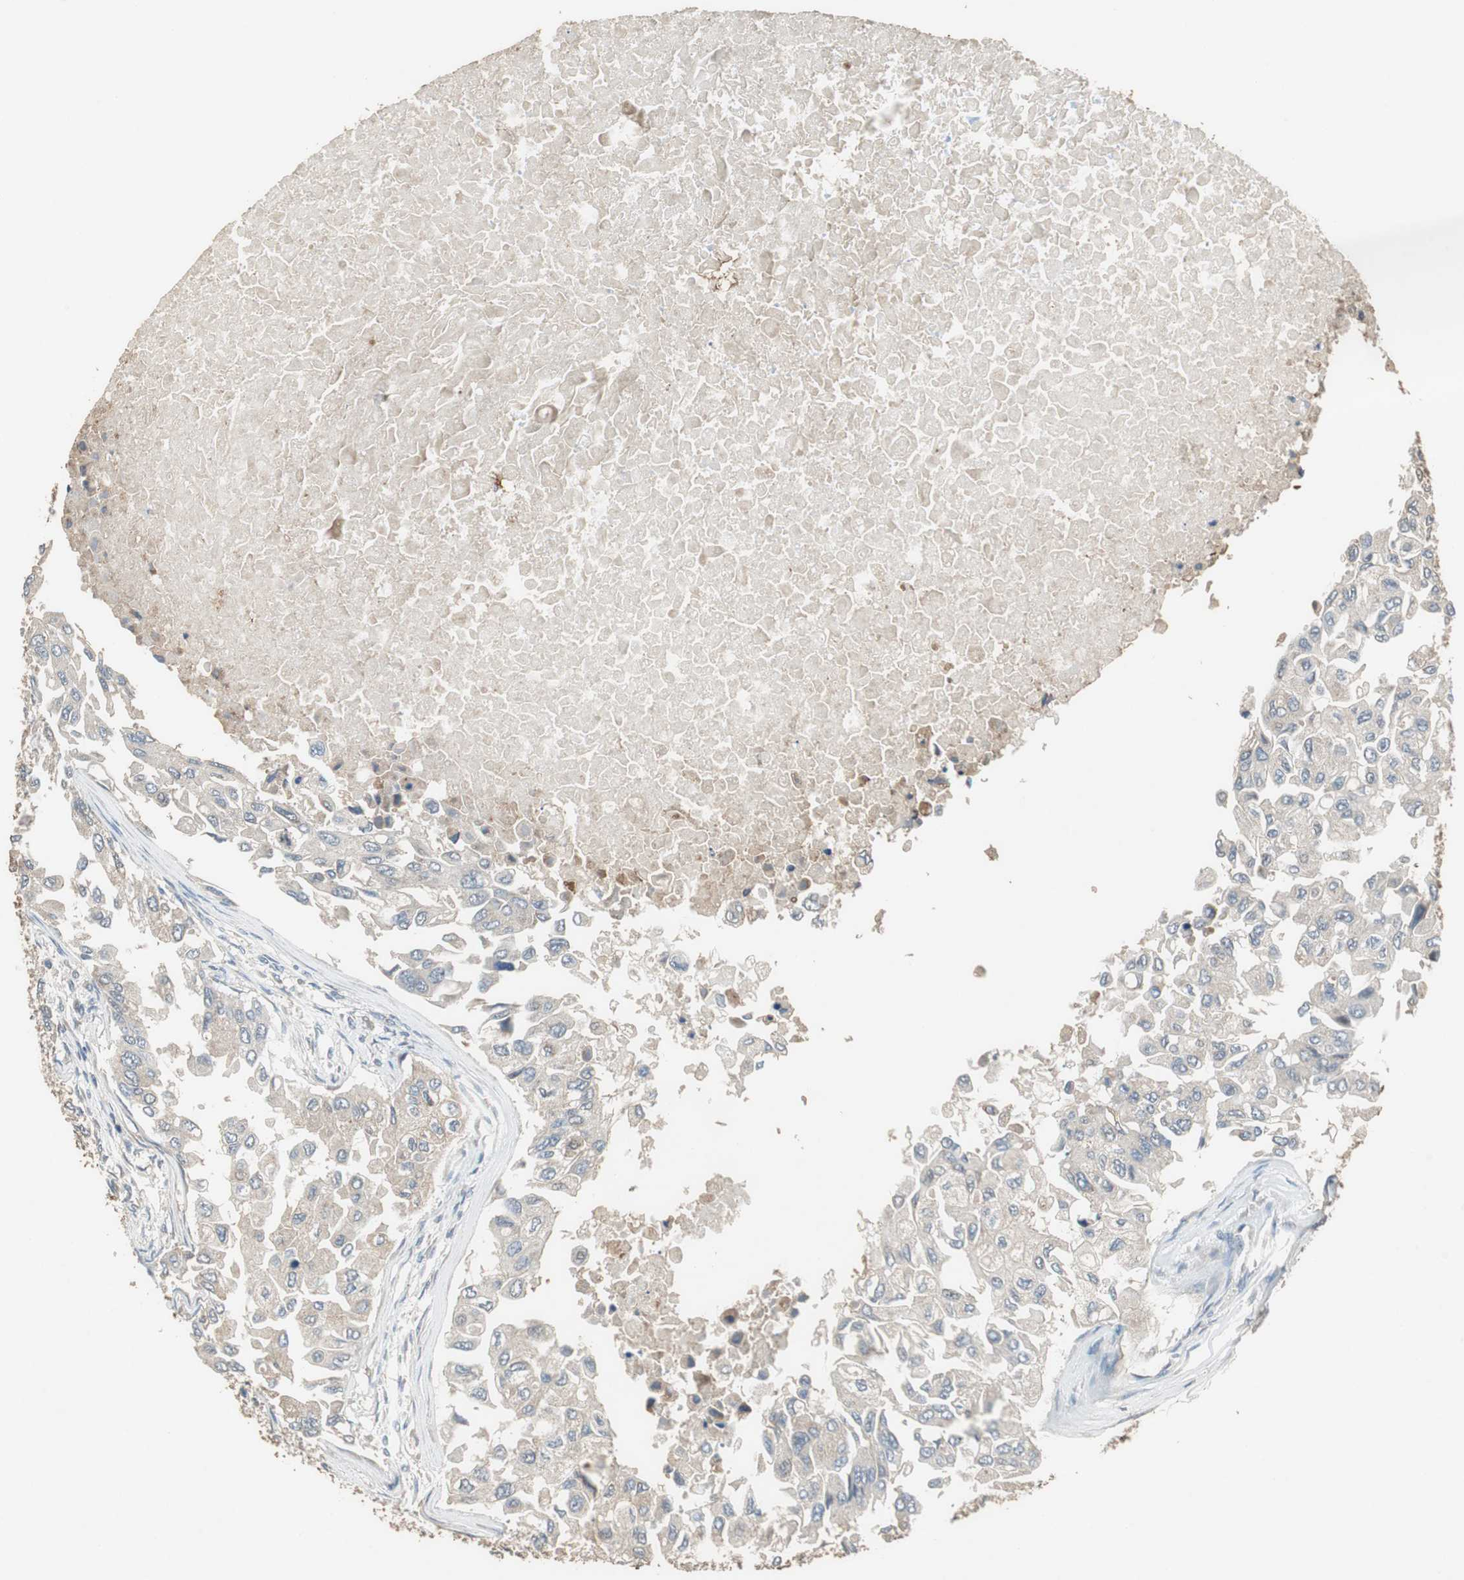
{"staining": {"intensity": "weak", "quantity": "25%-75%", "location": "cytoplasmic/membranous"}, "tissue": "breast cancer", "cell_type": "Tumor cells", "image_type": "cancer", "snomed": [{"axis": "morphology", "description": "Normal tissue, NOS"}, {"axis": "morphology", "description": "Duct carcinoma"}, {"axis": "topography", "description": "Breast"}], "caption": "A brown stain labels weak cytoplasmic/membranous positivity of a protein in breast cancer (infiltrating ductal carcinoma) tumor cells.", "gene": "PI4KB", "patient": {"sex": "female", "age": 49}}